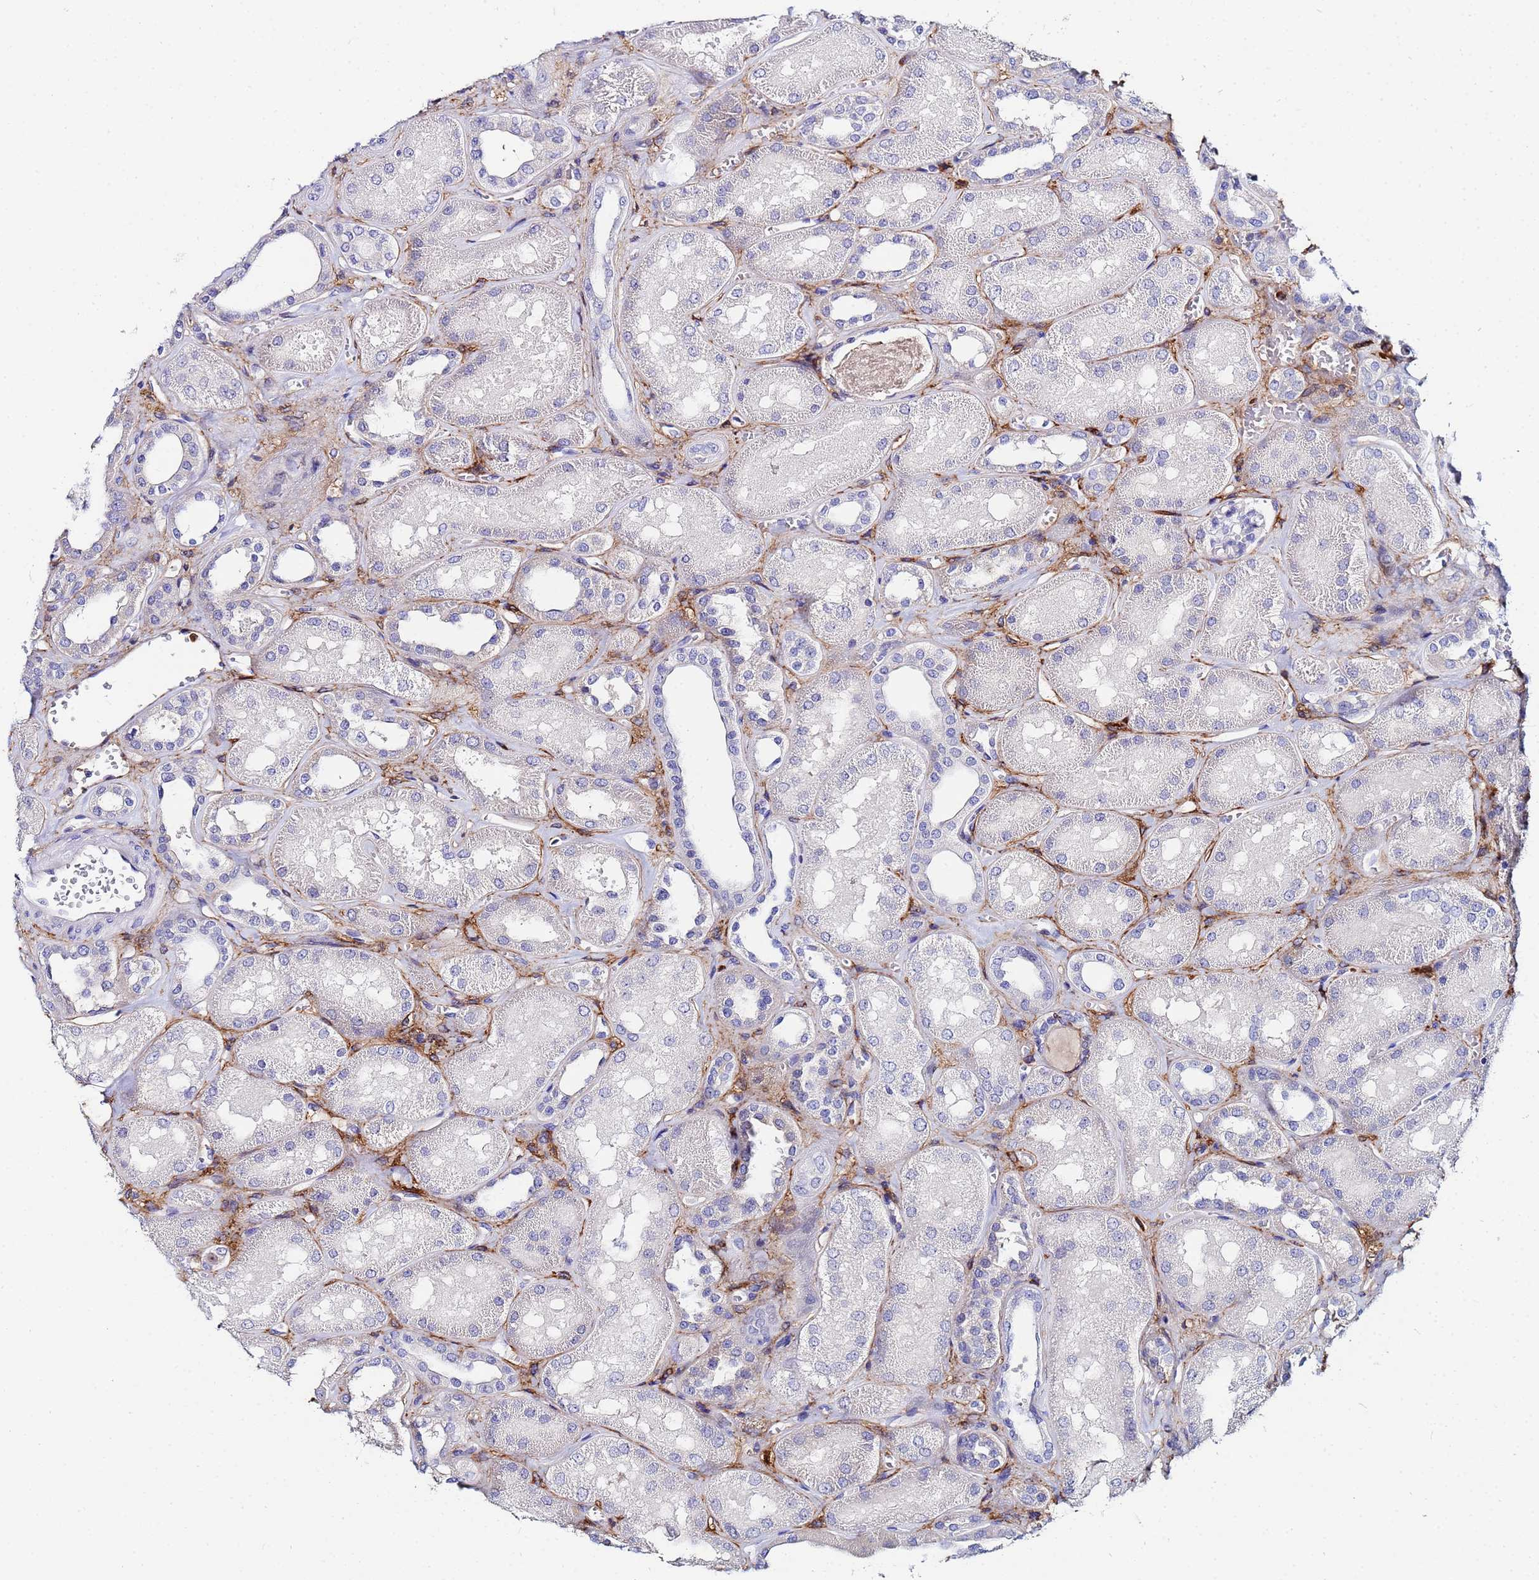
{"staining": {"intensity": "negative", "quantity": "none", "location": "none"}, "tissue": "kidney", "cell_type": "Cells in glomeruli", "image_type": "normal", "snomed": [{"axis": "morphology", "description": "Normal tissue, NOS"}, {"axis": "morphology", "description": "Adenocarcinoma, NOS"}, {"axis": "topography", "description": "Kidney"}], "caption": "High magnification brightfield microscopy of benign kidney stained with DAB (brown) and counterstained with hematoxylin (blue): cells in glomeruli show no significant staining. The staining is performed using DAB brown chromogen with nuclei counter-stained in using hematoxylin.", "gene": "BASP1", "patient": {"sex": "female", "age": 68}}